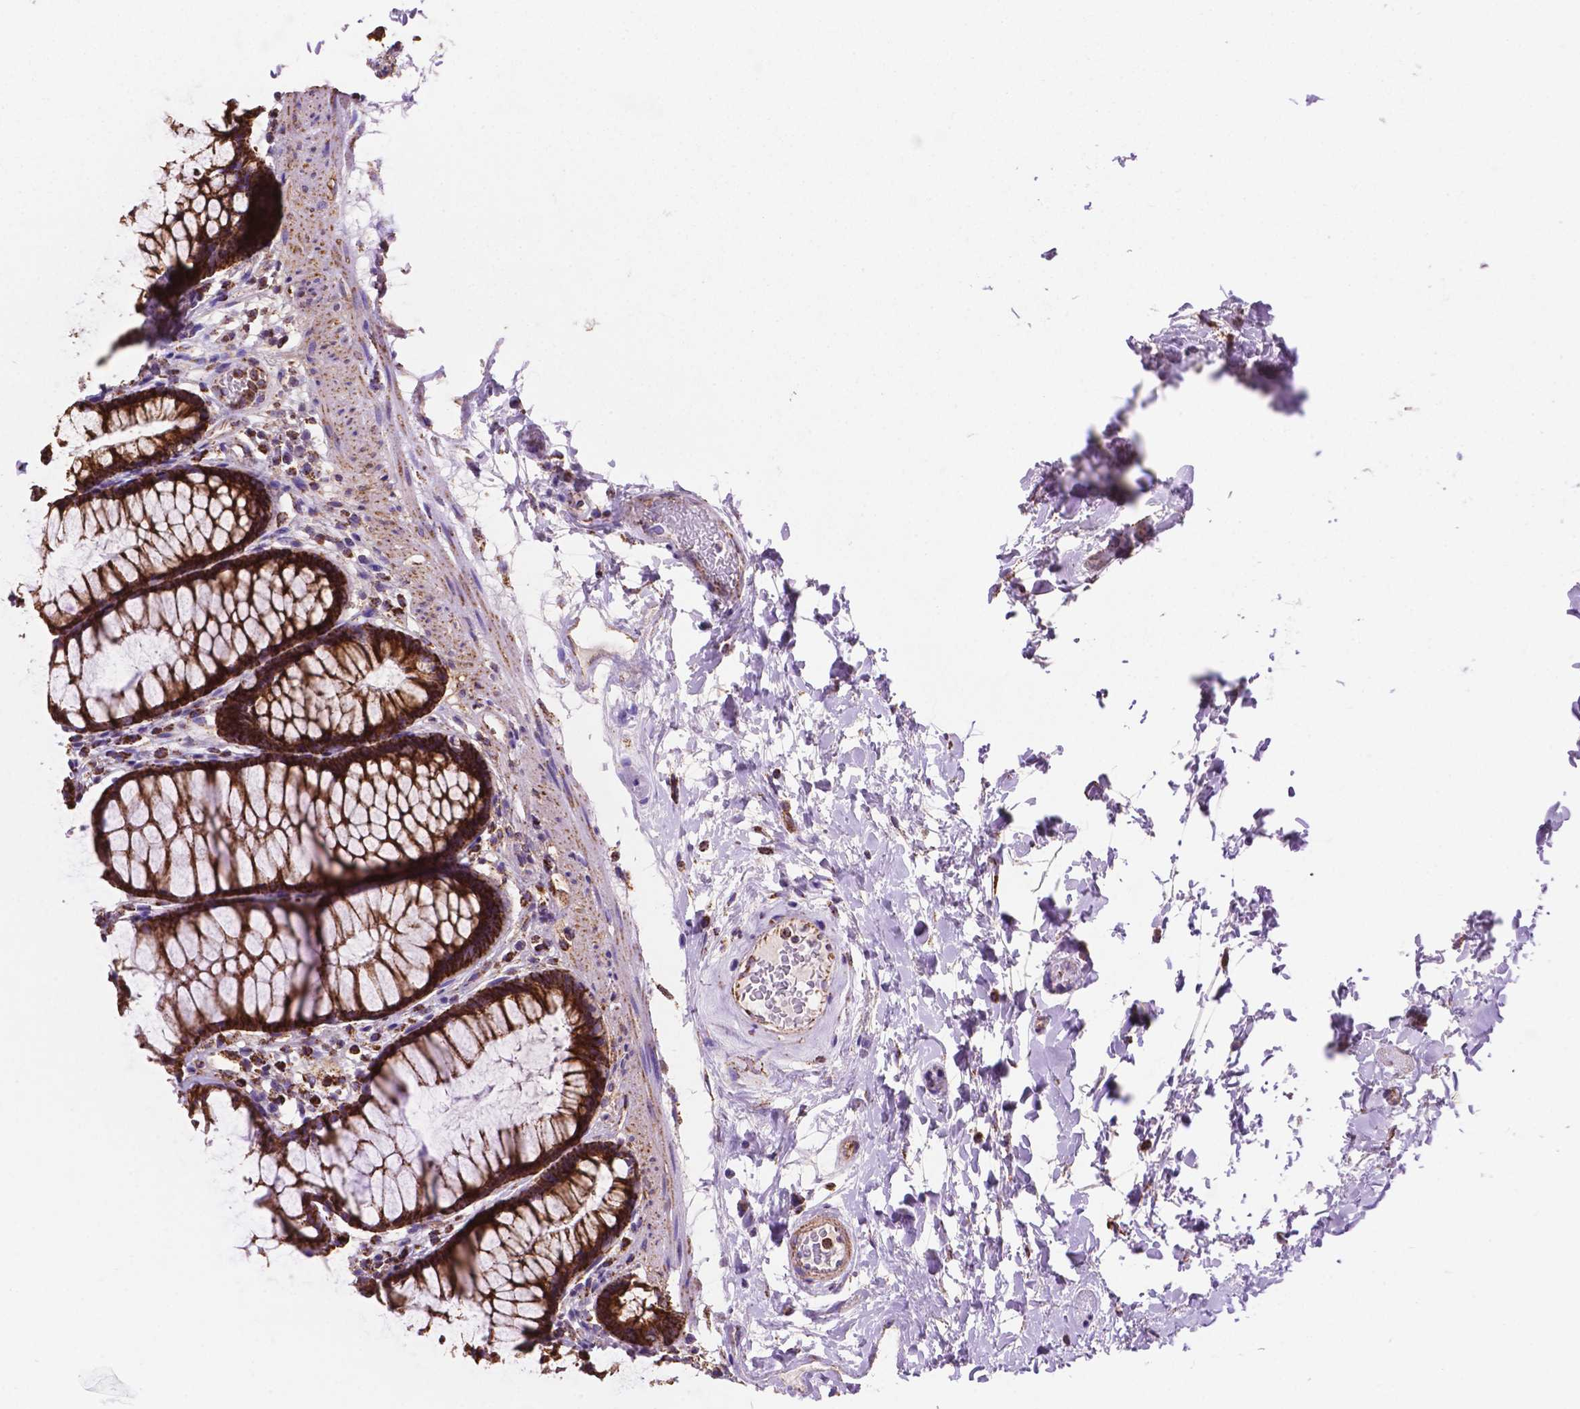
{"staining": {"intensity": "strong", "quantity": ">75%", "location": "cytoplasmic/membranous"}, "tissue": "rectum", "cell_type": "Glandular cells", "image_type": "normal", "snomed": [{"axis": "morphology", "description": "Normal tissue, NOS"}, {"axis": "topography", "description": "Rectum"}], "caption": "Brown immunohistochemical staining in unremarkable rectum exhibits strong cytoplasmic/membranous positivity in approximately >75% of glandular cells.", "gene": "HSPD1", "patient": {"sex": "male", "age": 72}}